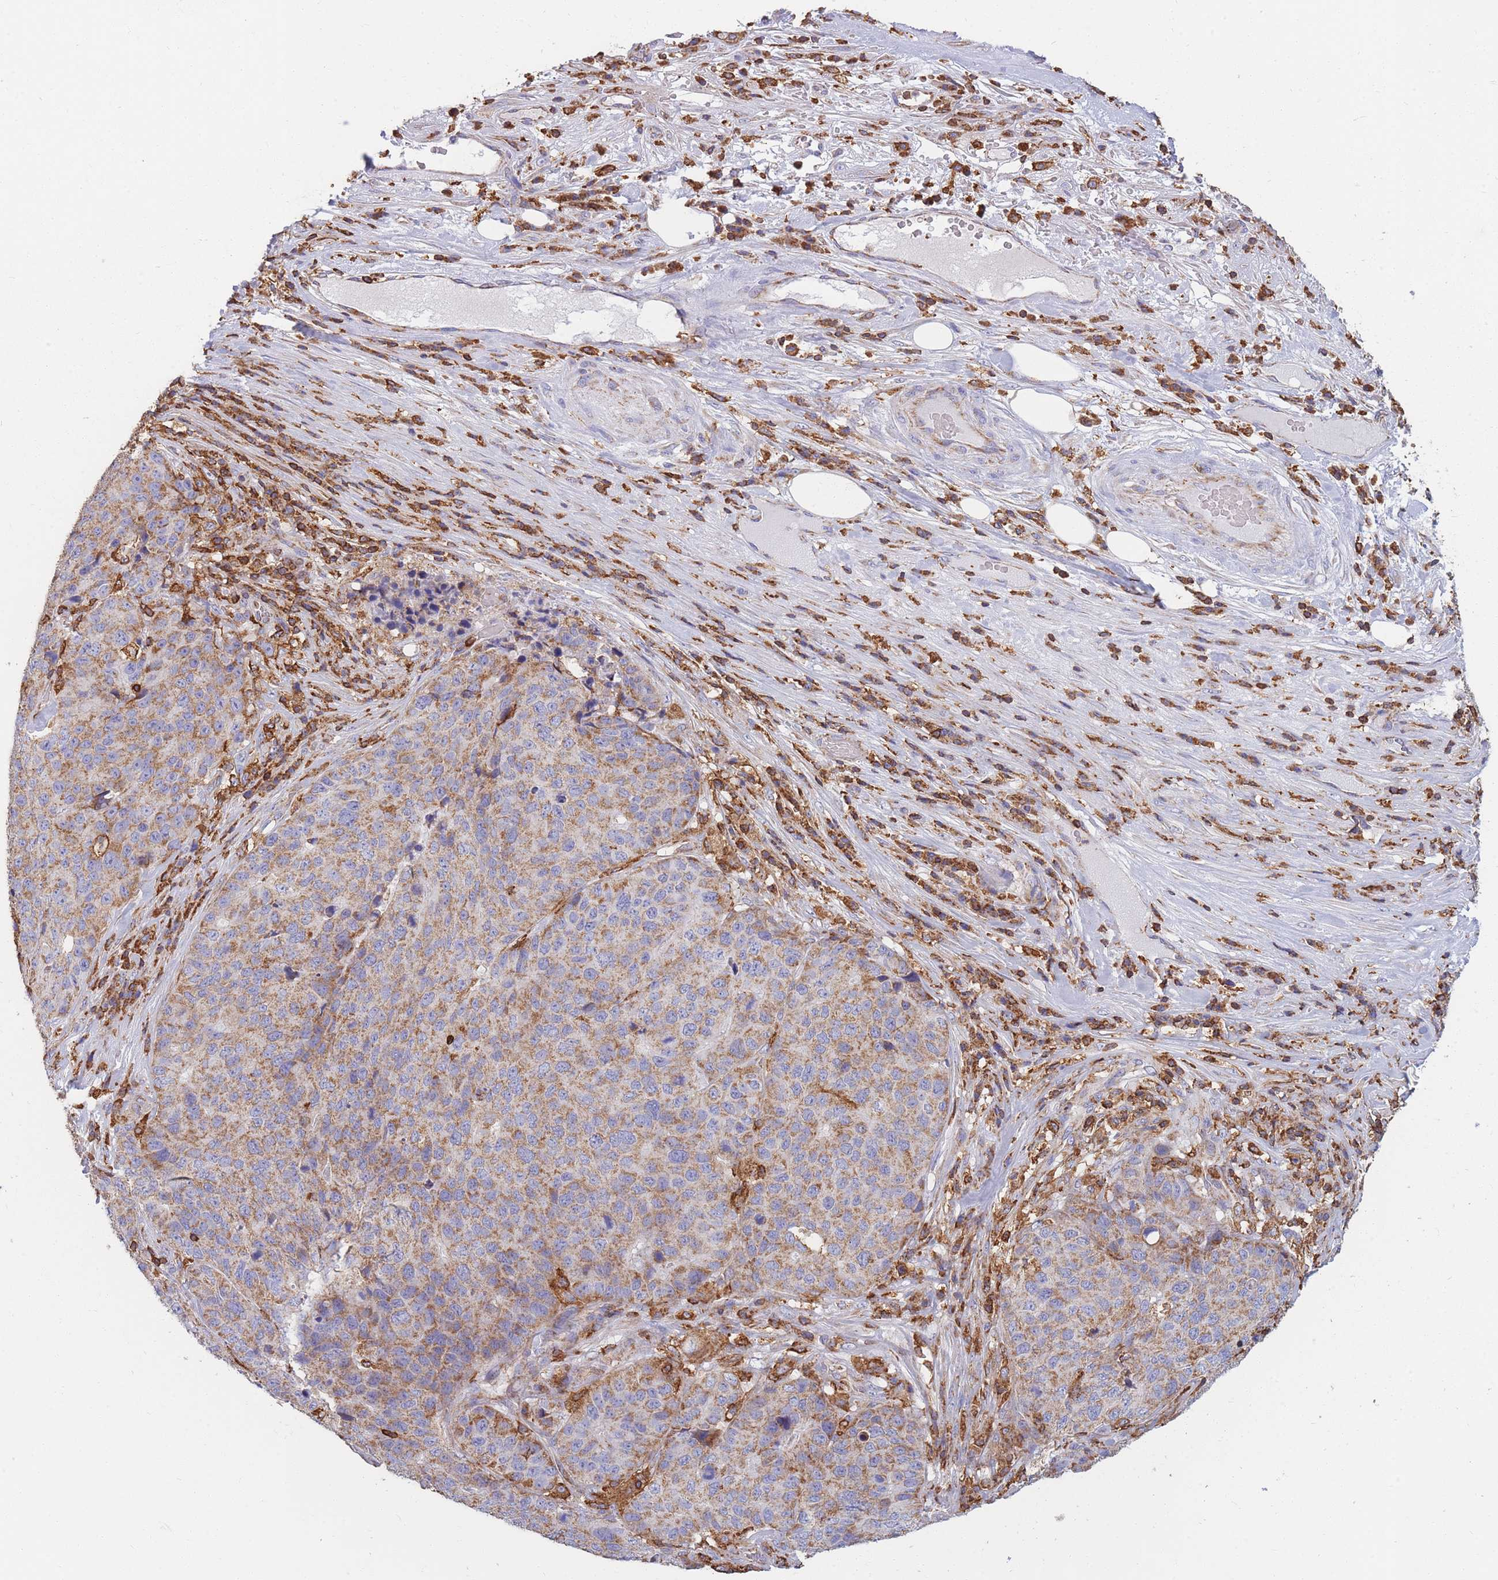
{"staining": {"intensity": "moderate", "quantity": ">75%", "location": "cytoplasmic/membranous"}, "tissue": "stomach cancer", "cell_type": "Tumor cells", "image_type": "cancer", "snomed": [{"axis": "morphology", "description": "Adenocarcinoma, NOS"}, {"axis": "topography", "description": "Stomach"}], "caption": "Approximately >75% of tumor cells in stomach cancer (adenocarcinoma) display moderate cytoplasmic/membranous protein staining as visualized by brown immunohistochemical staining.", "gene": "MRPL54", "patient": {"sex": "male", "age": 71}}